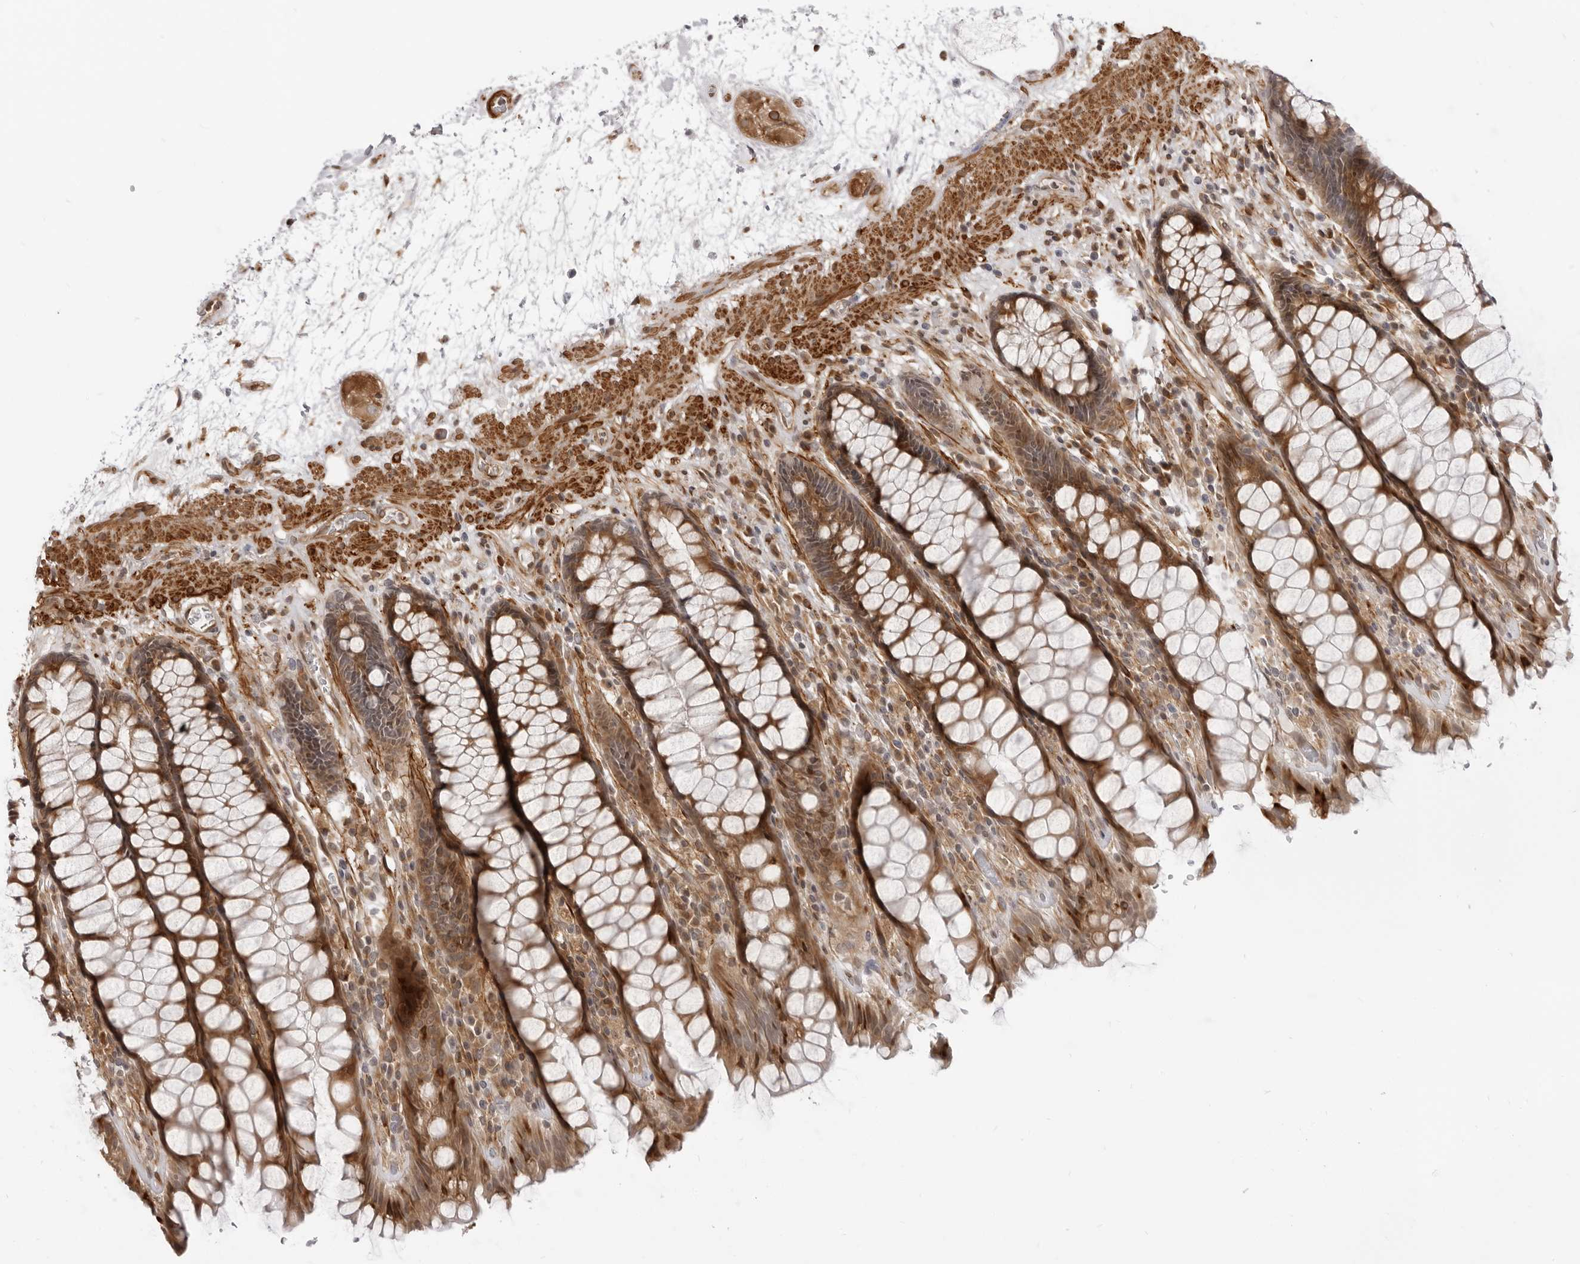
{"staining": {"intensity": "moderate", "quantity": ">75%", "location": "cytoplasmic/membranous"}, "tissue": "rectum", "cell_type": "Glandular cells", "image_type": "normal", "snomed": [{"axis": "morphology", "description": "Normal tissue, NOS"}, {"axis": "topography", "description": "Rectum"}], "caption": "Immunohistochemical staining of unremarkable human rectum displays >75% levels of moderate cytoplasmic/membranous protein positivity in approximately >75% of glandular cells.", "gene": "SRGAP2", "patient": {"sex": "male", "age": 64}}